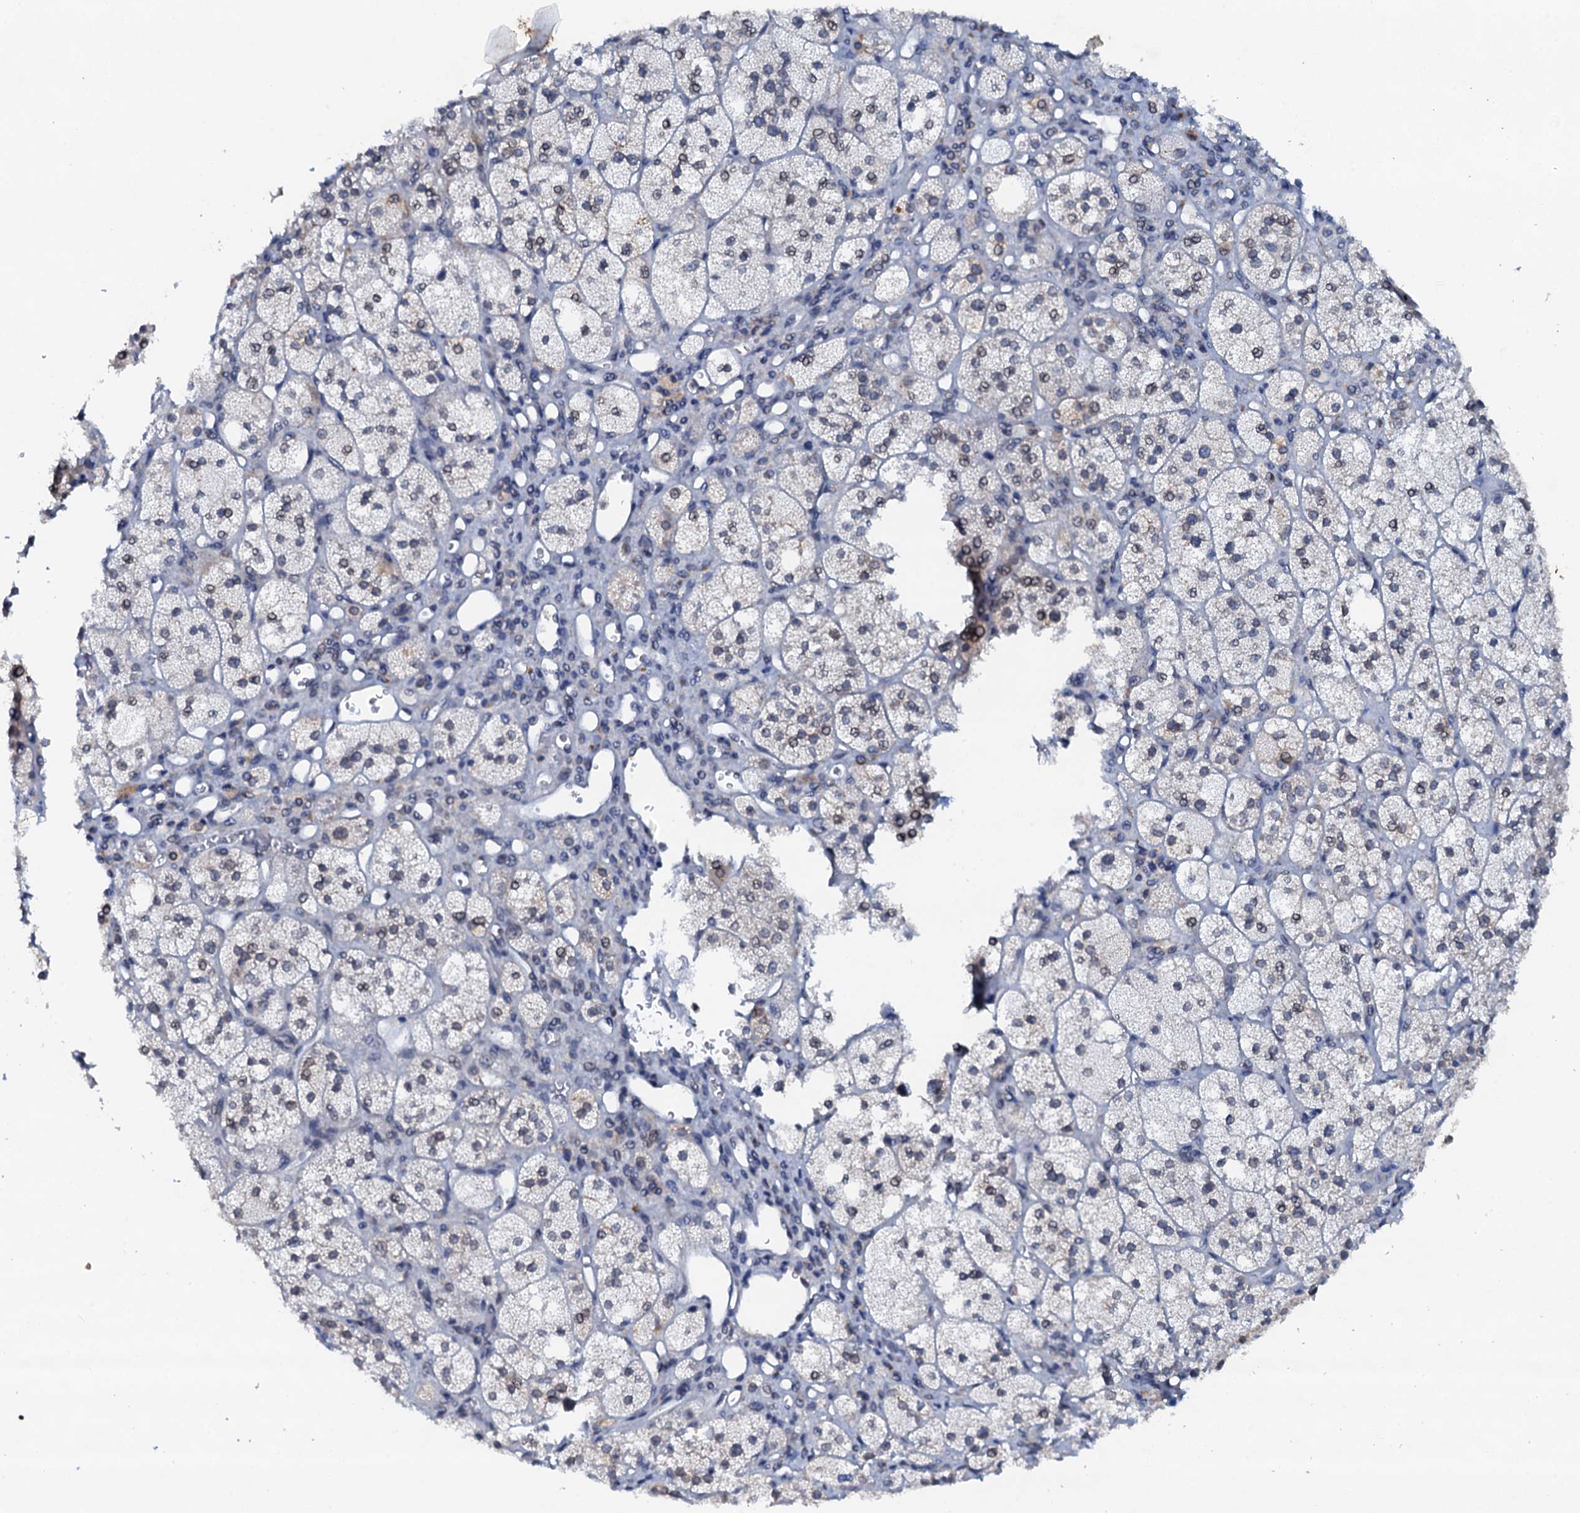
{"staining": {"intensity": "weak", "quantity": "25%-75%", "location": "cytoplasmic/membranous,nuclear"}, "tissue": "adrenal gland", "cell_type": "Glandular cells", "image_type": "normal", "snomed": [{"axis": "morphology", "description": "Normal tissue, NOS"}, {"axis": "topography", "description": "Adrenal gland"}], "caption": "Immunohistochemistry staining of benign adrenal gland, which reveals low levels of weak cytoplasmic/membranous,nuclear positivity in about 25%-75% of glandular cells indicating weak cytoplasmic/membranous,nuclear protein positivity. The staining was performed using DAB (3,3'-diaminobenzidine) (brown) for protein detection and nuclei were counterstained in hematoxylin (blue).", "gene": "SNTA1", "patient": {"sex": "male", "age": 61}}